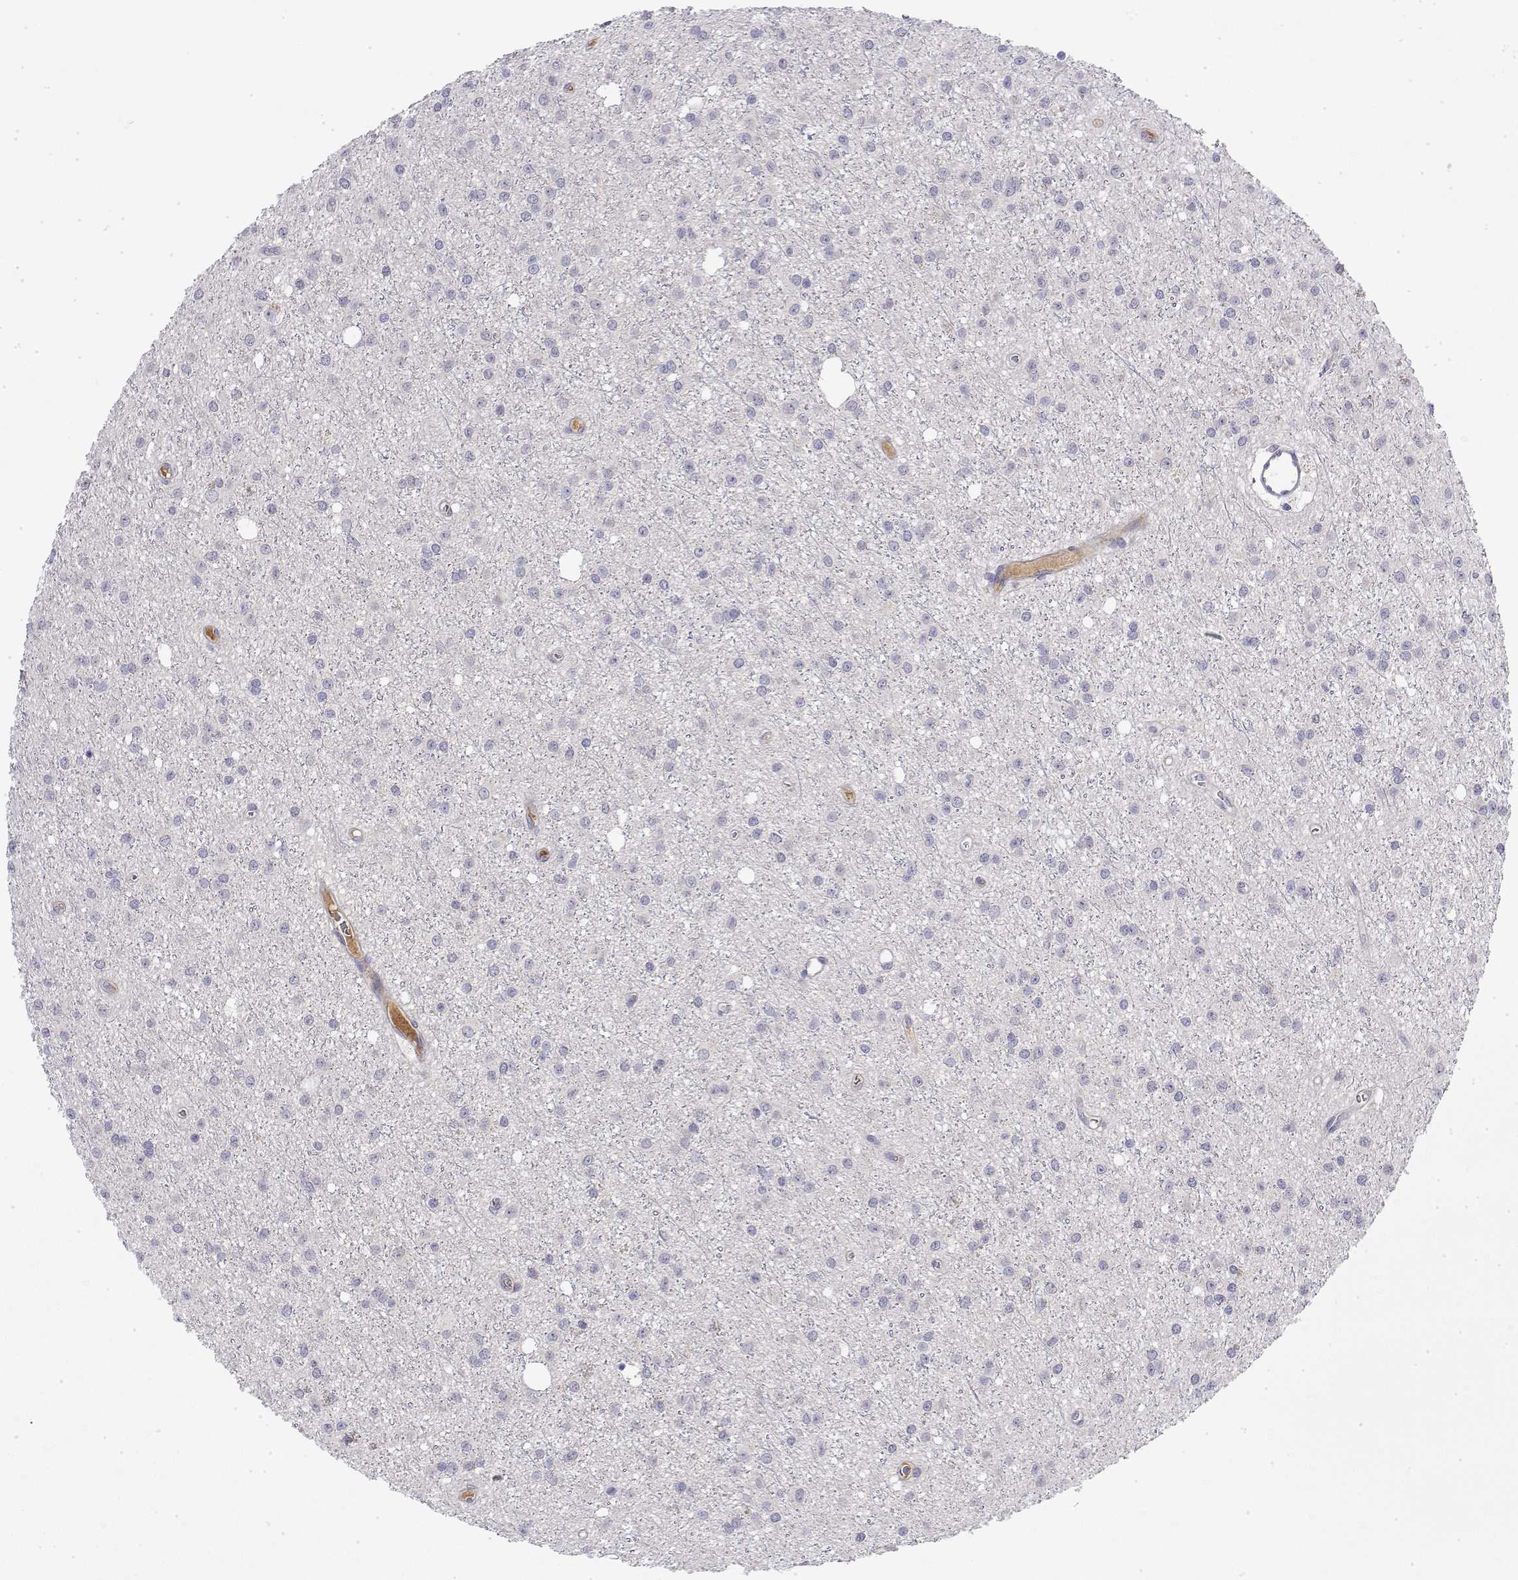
{"staining": {"intensity": "negative", "quantity": "none", "location": "none"}, "tissue": "glioma", "cell_type": "Tumor cells", "image_type": "cancer", "snomed": [{"axis": "morphology", "description": "Glioma, malignant, Low grade"}, {"axis": "topography", "description": "Brain"}], "caption": "Malignant low-grade glioma was stained to show a protein in brown. There is no significant expression in tumor cells.", "gene": "IGFBP4", "patient": {"sex": "male", "age": 27}}